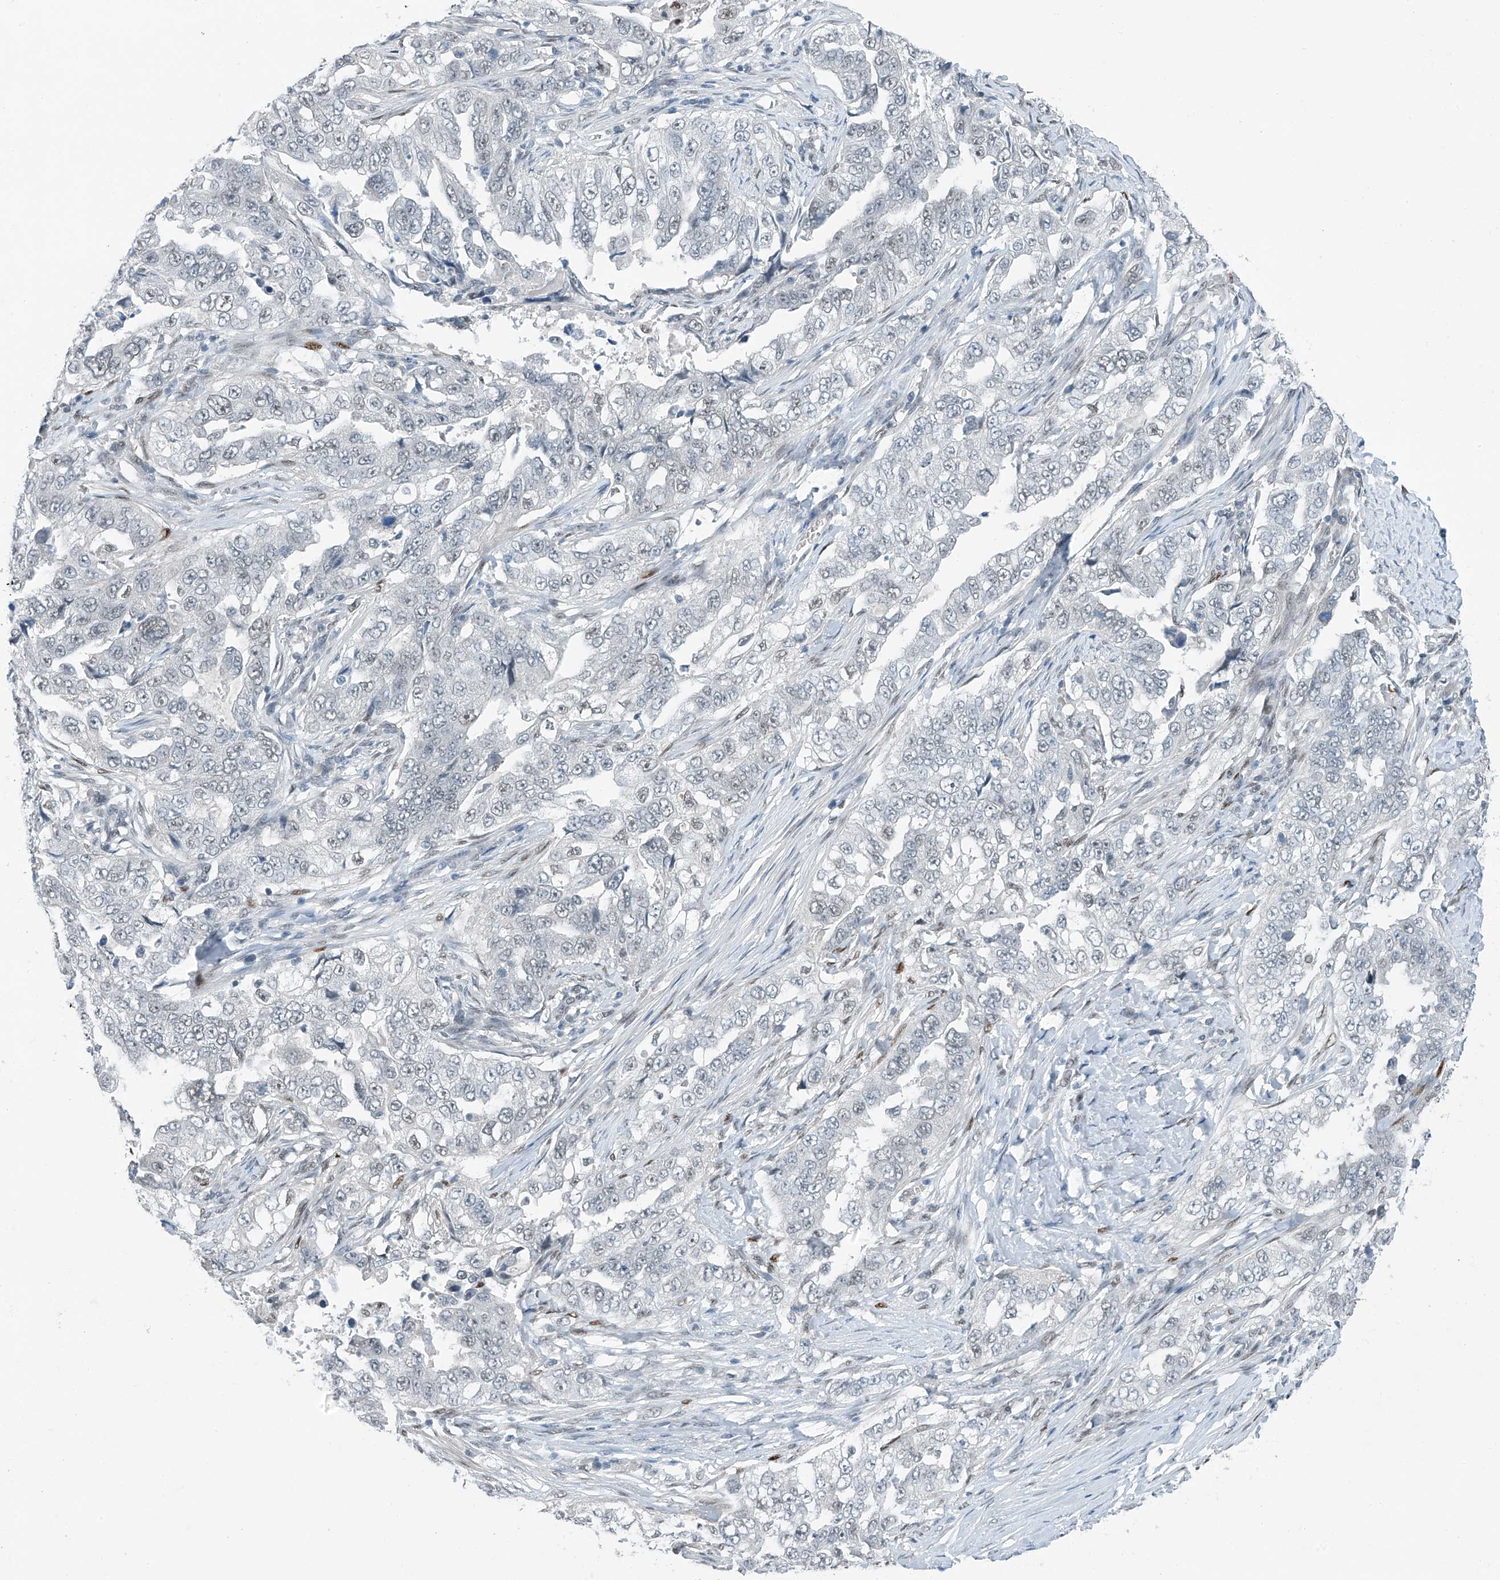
{"staining": {"intensity": "weak", "quantity": "<25%", "location": "nuclear"}, "tissue": "lung cancer", "cell_type": "Tumor cells", "image_type": "cancer", "snomed": [{"axis": "morphology", "description": "Adenocarcinoma, NOS"}, {"axis": "topography", "description": "Lung"}], "caption": "Immunohistochemical staining of human lung adenocarcinoma reveals no significant expression in tumor cells.", "gene": "TAF8", "patient": {"sex": "female", "age": 51}}